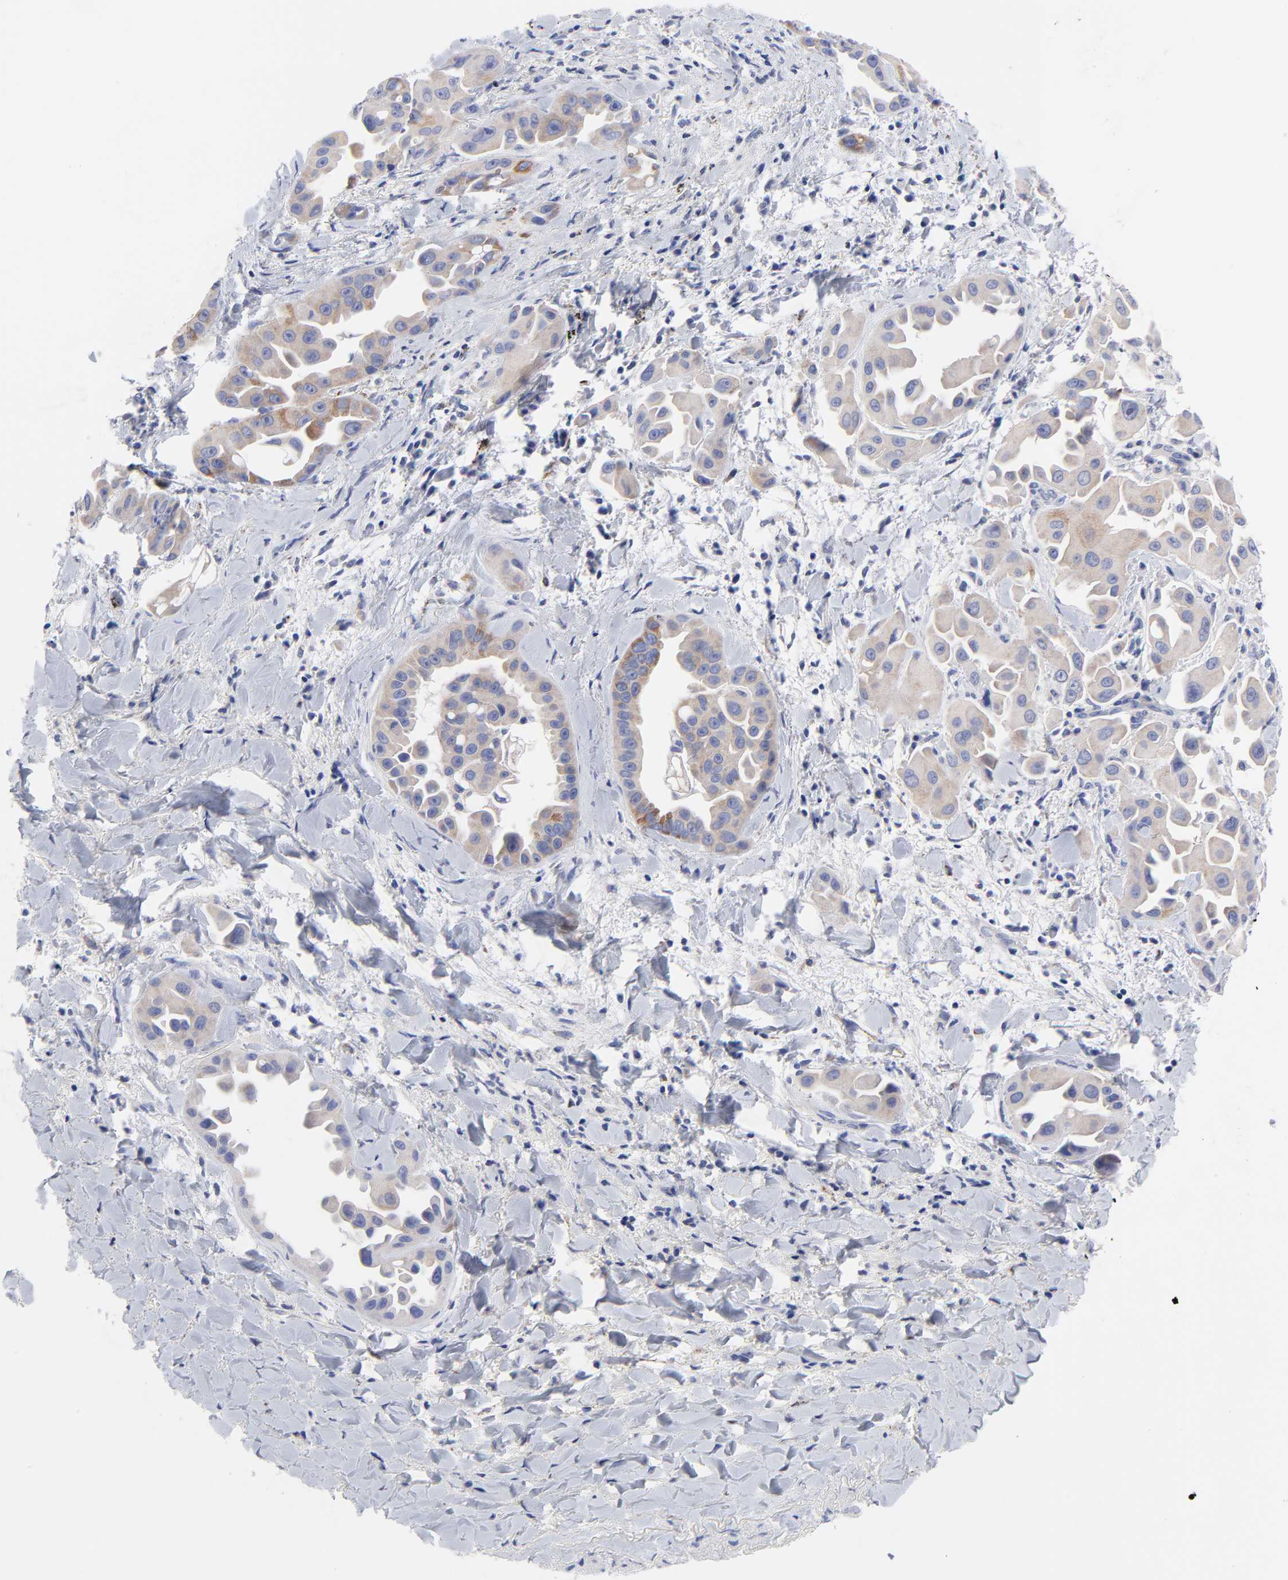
{"staining": {"intensity": "weak", "quantity": "25%-75%", "location": "cytoplasmic/membranous"}, "tissue": "lung cancer", "cell_type": "Tumor cells", "image_type": "cancer", "snomed": [{"axis": "morphology", "description": "Normal tissue, NOS"}, {"axis": "morphology", "description": "Adenocarcinoma, NOS"}, {"axis": "topography", "description": "Bronchus"}], "caption": "The image displays staining of lung cancer, revealing weak cytoplasmic/membranous protein expression (brown color) within tumor cells. (IHC, brightfield microscopy, high magnification).", "gene": "FBXO10", "patient": {"sex": "male", "age": 68}}